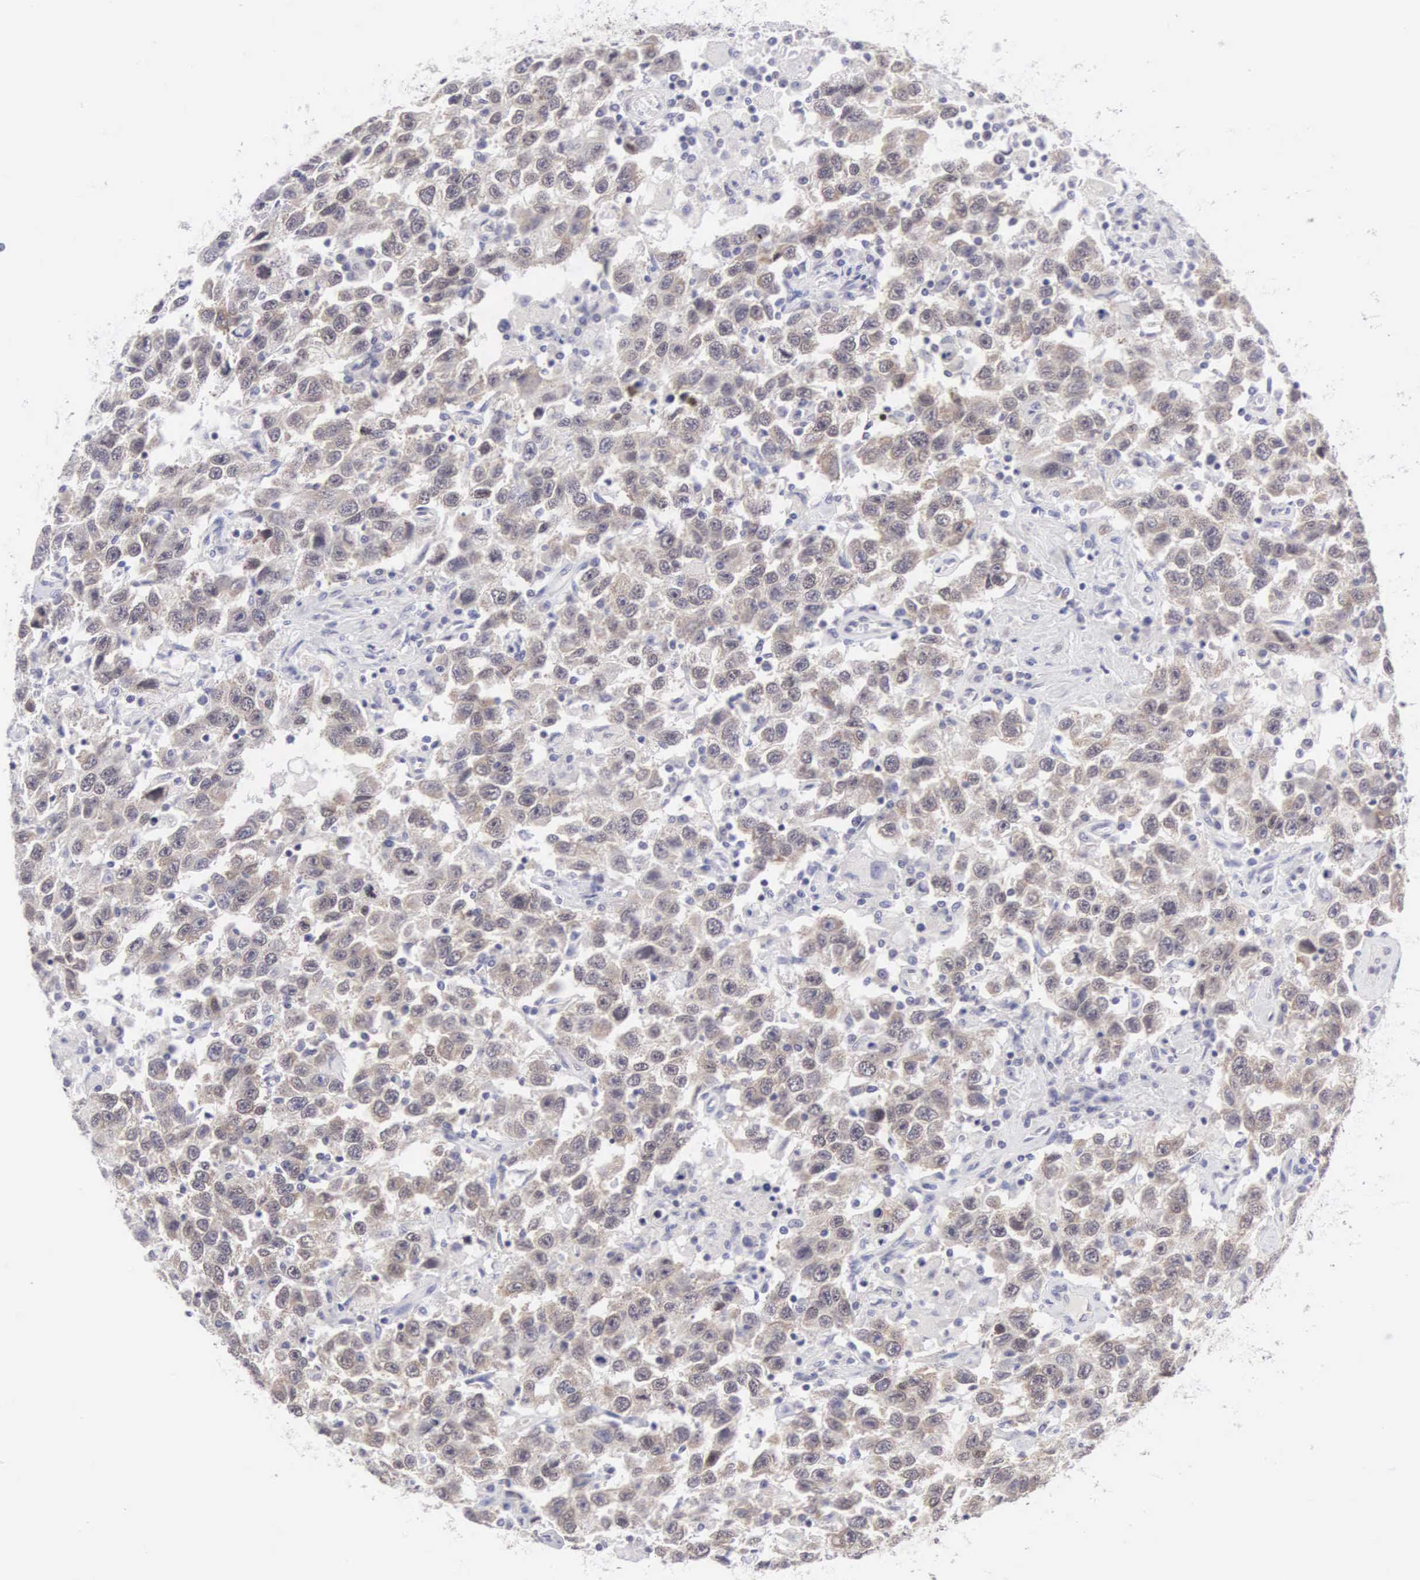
{"staining": {"intensity": "weak", "quantity": ">75%", "location": "cytoplasmic/membranous"}, "tissue": "testis cancer", "cell_type": "Tumor cells", "image_type": "cancer", "snomed": [{"axis": "morphology", "description": "Seminoma, NOS"}, {"axis": "topography", "description": "Testis"}], "caption": "Testis cancer (seminoma) tissue demonstrates weak cytoplasmic/membranous staining in about >75% of tumor cells", "gene": "SOX11", "patient": {"sex": "male", "age": 41}}